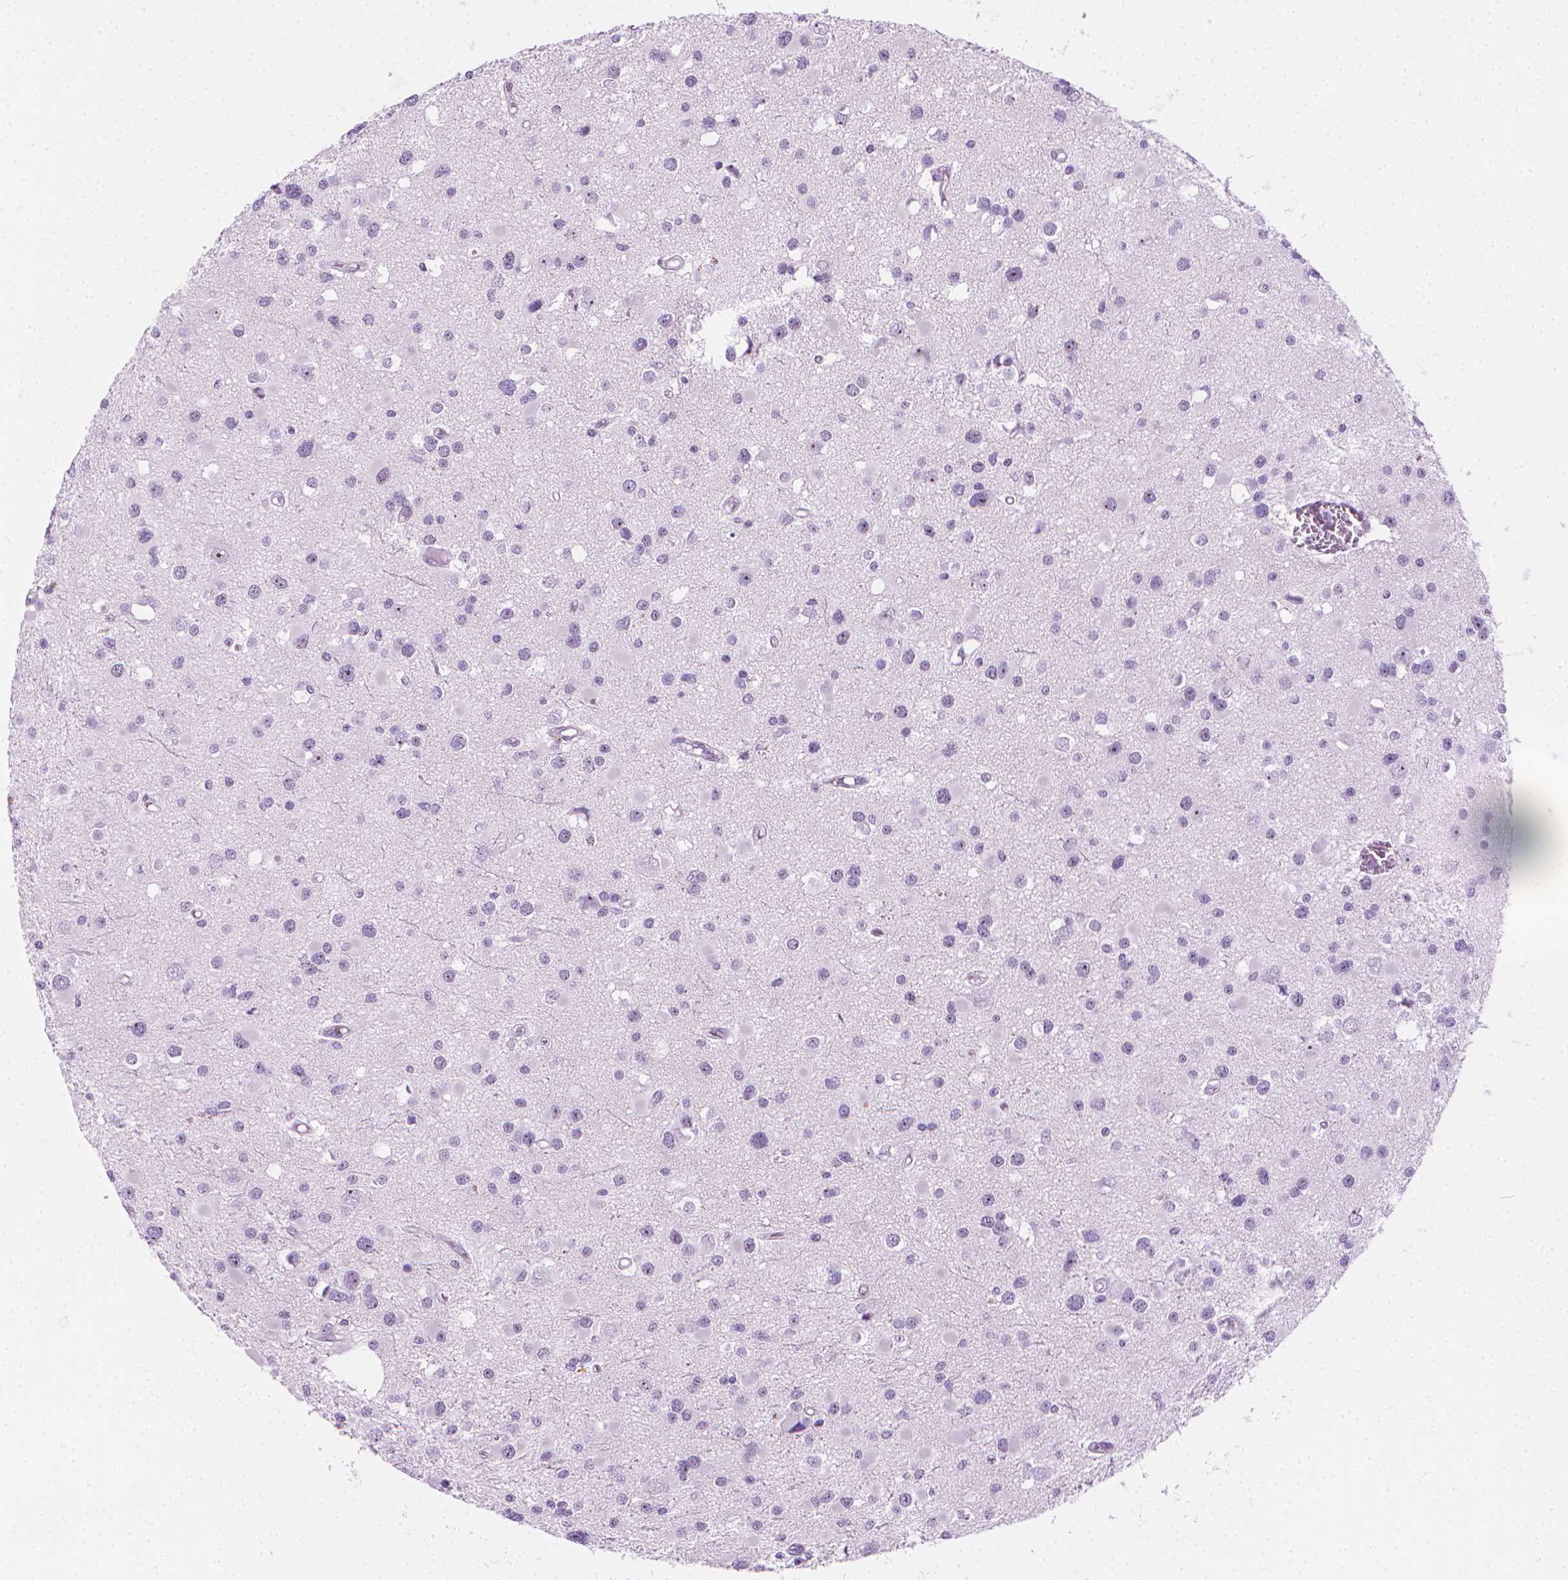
{"staining": {"intensity": "weak", "quantity": "<25%", "location": "nuclear"}, "tissue": "glioma", "cell_type": "Tumor cells", "image_type": "cancer", "snomed": [{"axis": "morphology", "description": "Glioma, malignant, High grade"}, {"axis": "topography", "description": "Brain"}], "caption": "Immunohistochemistry (IHC) photomicrograph of human glioma stained for a protein (brown), which shows no positivity in tumor cells.", "gene": "NOL7", "patient": {"sex": "male", "age": 54}}